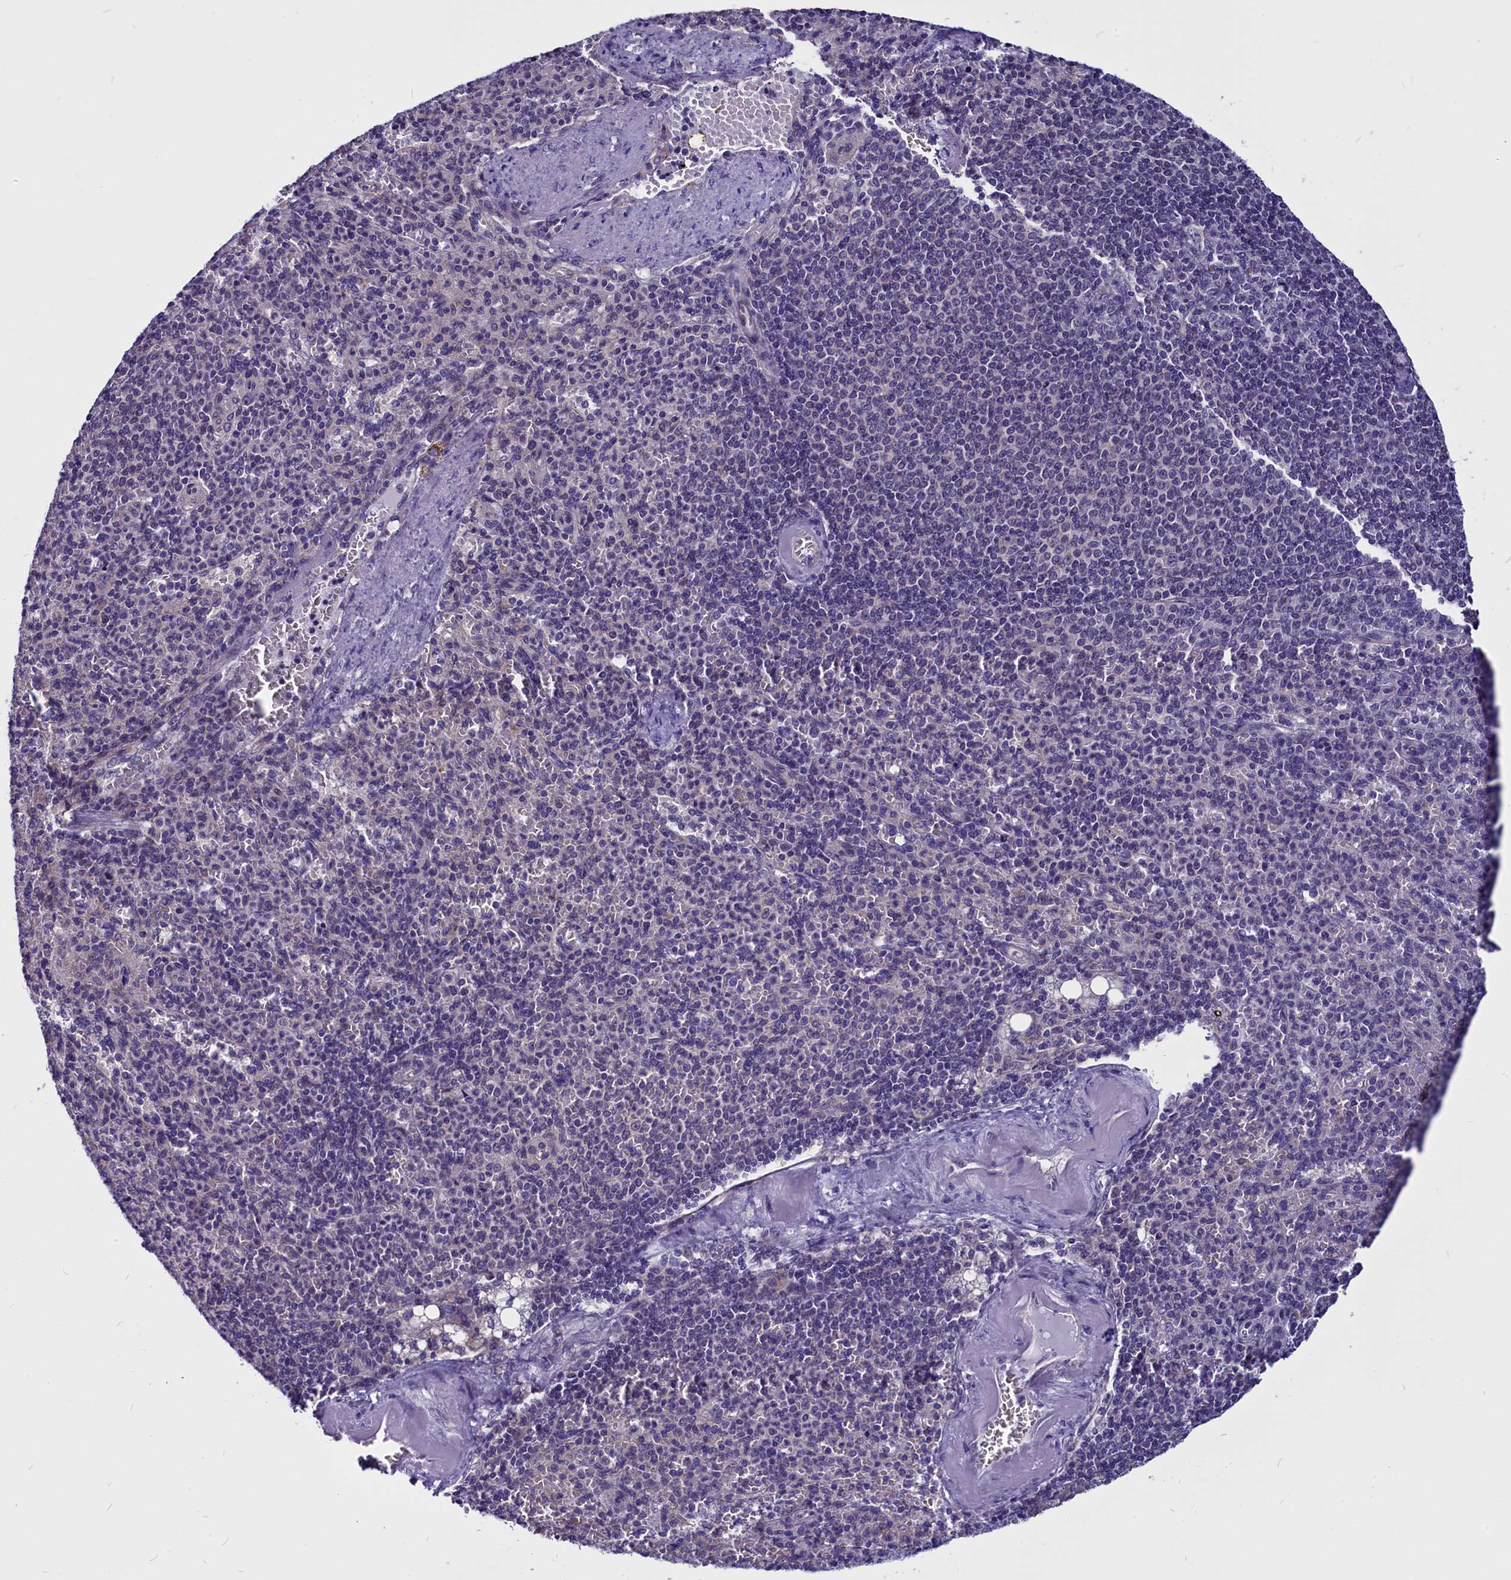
{"staining": {"intensity": "negative", "quantity": "none", "location": "none"}, "tissue": "spleen", "cell_type": "Cells in red pulp", "image_type": "normal", "snomed": [{"axis": "morphology", "description": "Normal tissue, NOS"}, {"axis": "topography", "description": "Spleen"}], "caption": "This is a image of IHC staining of benign spleen, which shows no staining in cells in red pulp.", "gene": "CEP170", "patient": {"sex": "female", "age": 74}}